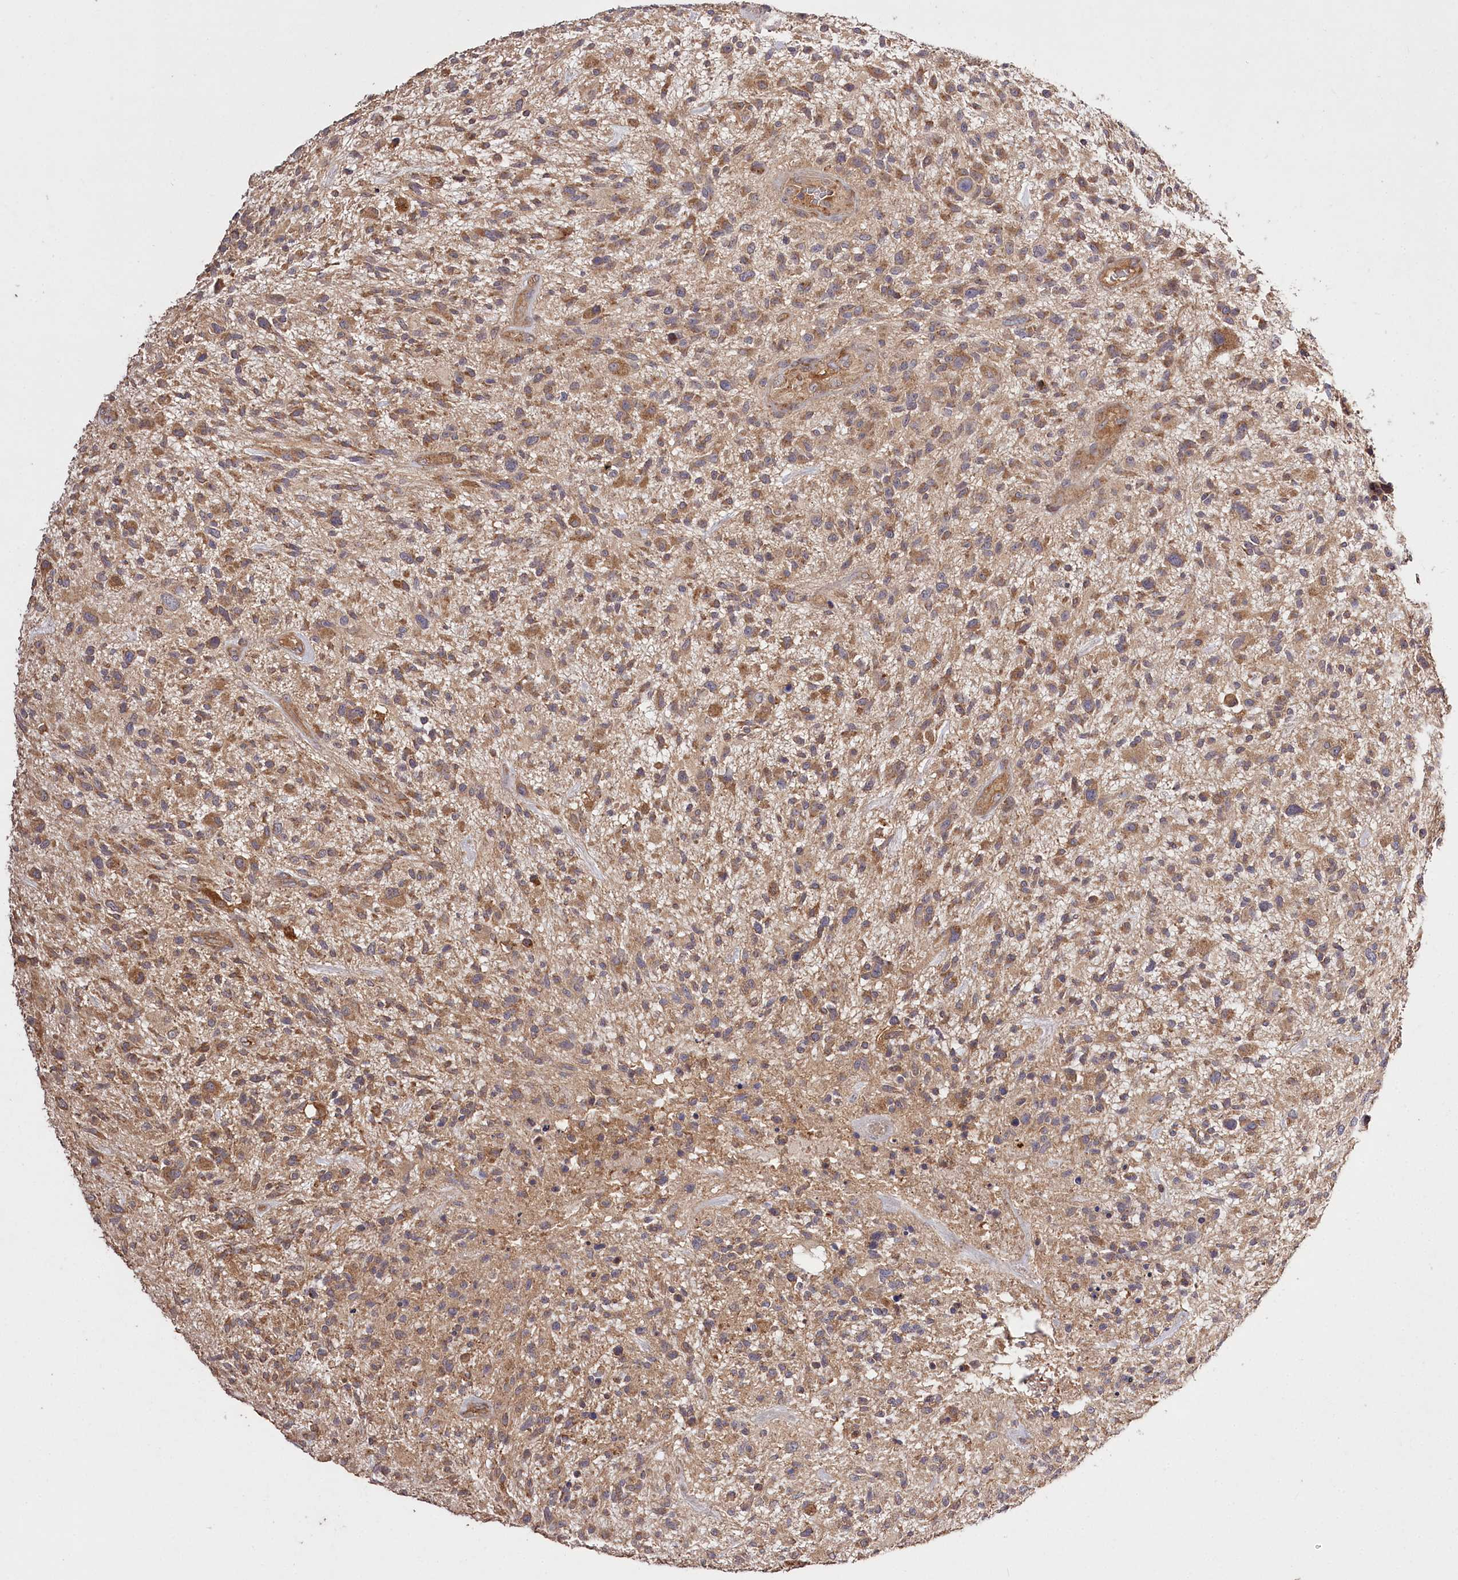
{"staining": {"intensity": "moderate", "quantity": ">75%", "location": "cytoplasmic/membranous"}, "tissue": "glioma", "cell_type": "Tumor cells", "image_type": "cancer", "snomed": [{"axis": "morphology", "description": "Glioma, malignant, High grade"}, {"axis": "topography", "description": "Brain"}], "caption": "Approximately >75% of tumor cells in human high-grade glioma (malignant) reveal moderate cytoplasmic/membranous protein expression as visualized by brown immunohistochemical staining.", "gene": "PRSS53", "patient": {"sex": "male", "age": 47}}